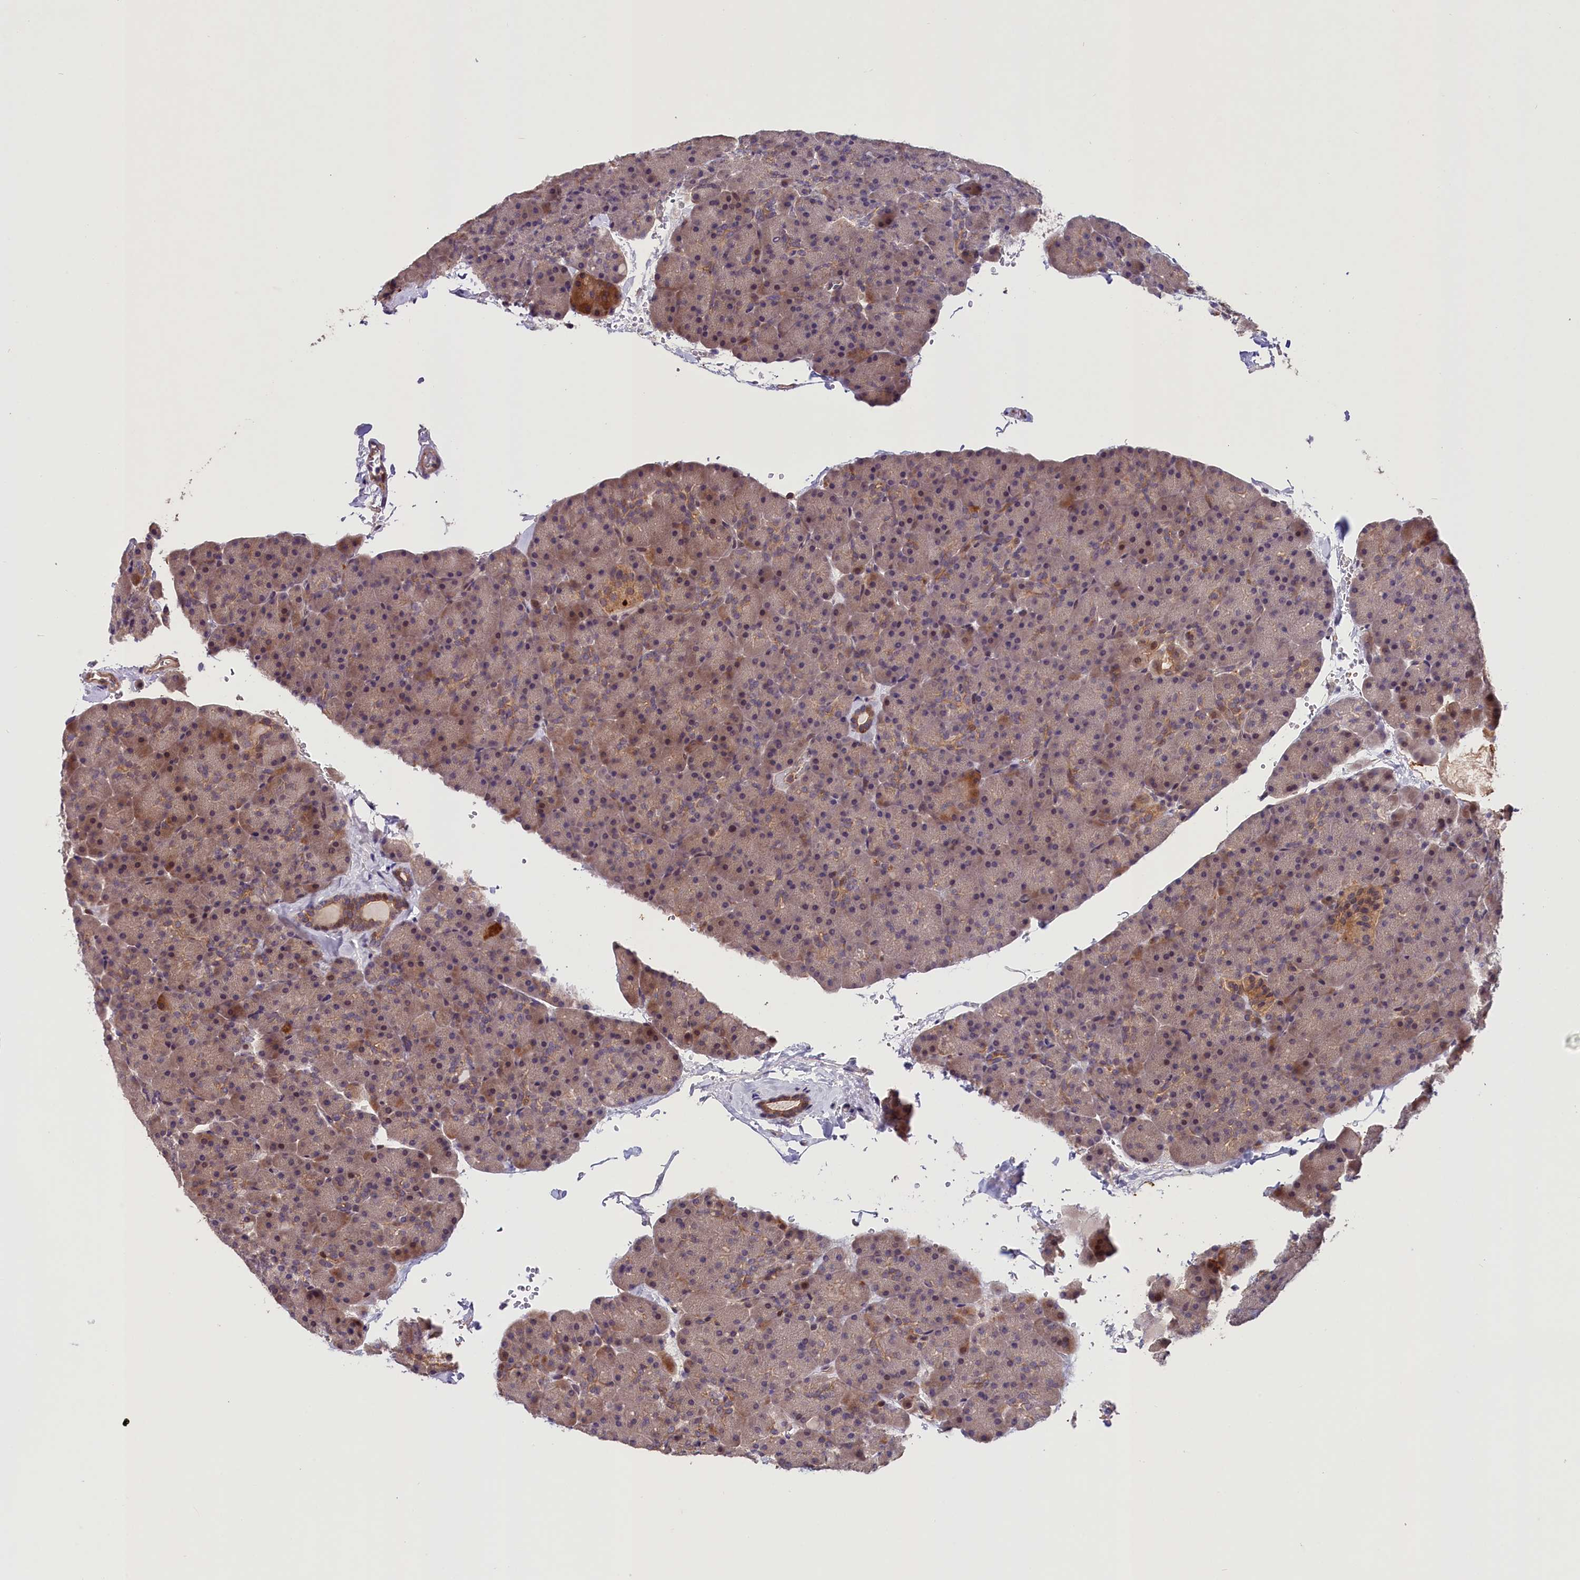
{"staining": {"intensity": "weak", "quantity": "25%-75%", "location": "cytoplasmic/membranous"}, "tissue": "pancreas", "cell_type": "Exocrine glandular cells", "image_type": "normal", "snomed": [{"axis": "morphology", "description": "Normal tissue, NOS"}, {"axis": "topography", "description": "Pancreas"}], "caption": "About 25%-75% of exocrine glandular cells in unremarkable human pancreas show weak cytoplasmic/membranous protein positivity as visualized by brown immunohistochemical staining.", "gene": "CACNA1H", "patient": {"sex": "male", "age": 36}}